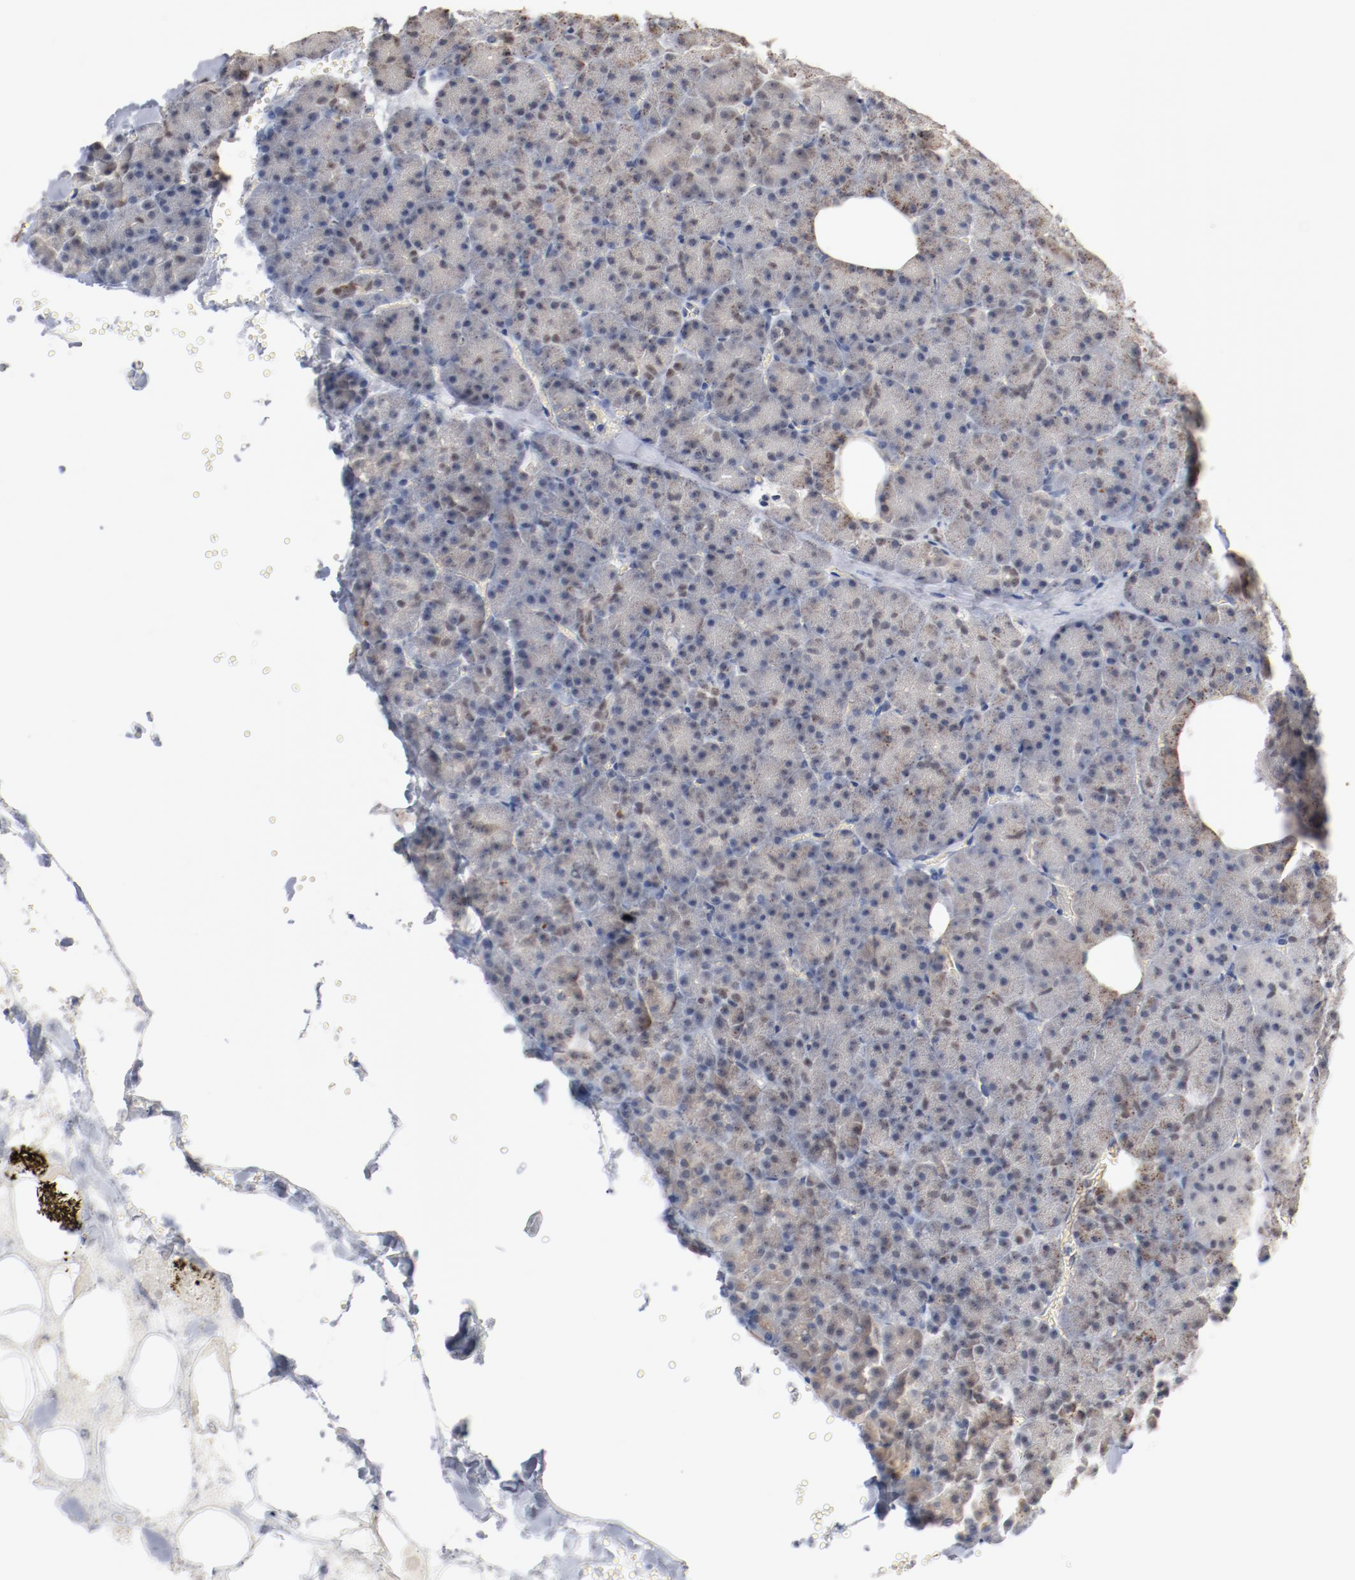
{"staining": {"intensity": "weak", "quantity": "<25%", "location": "cytoplasmic/membranous"}, "tissue": "pancreas", "cell_type": "Exocrine glandular cells", "image_type": "normal", "snomed": [{"axis": "morphology", "description": "Normal tissue, NOS"}, {"axis": "topography", "description": "Pancreas"}], "caption": "DAB (3,3'-diaminobenzidine) immunohistochemical staining of unremarkable human pancreas reveals no significant staining in exocrine glandular cells.", "gene": "ERICH1", "patient": {"sex": "female", "age": 35}}